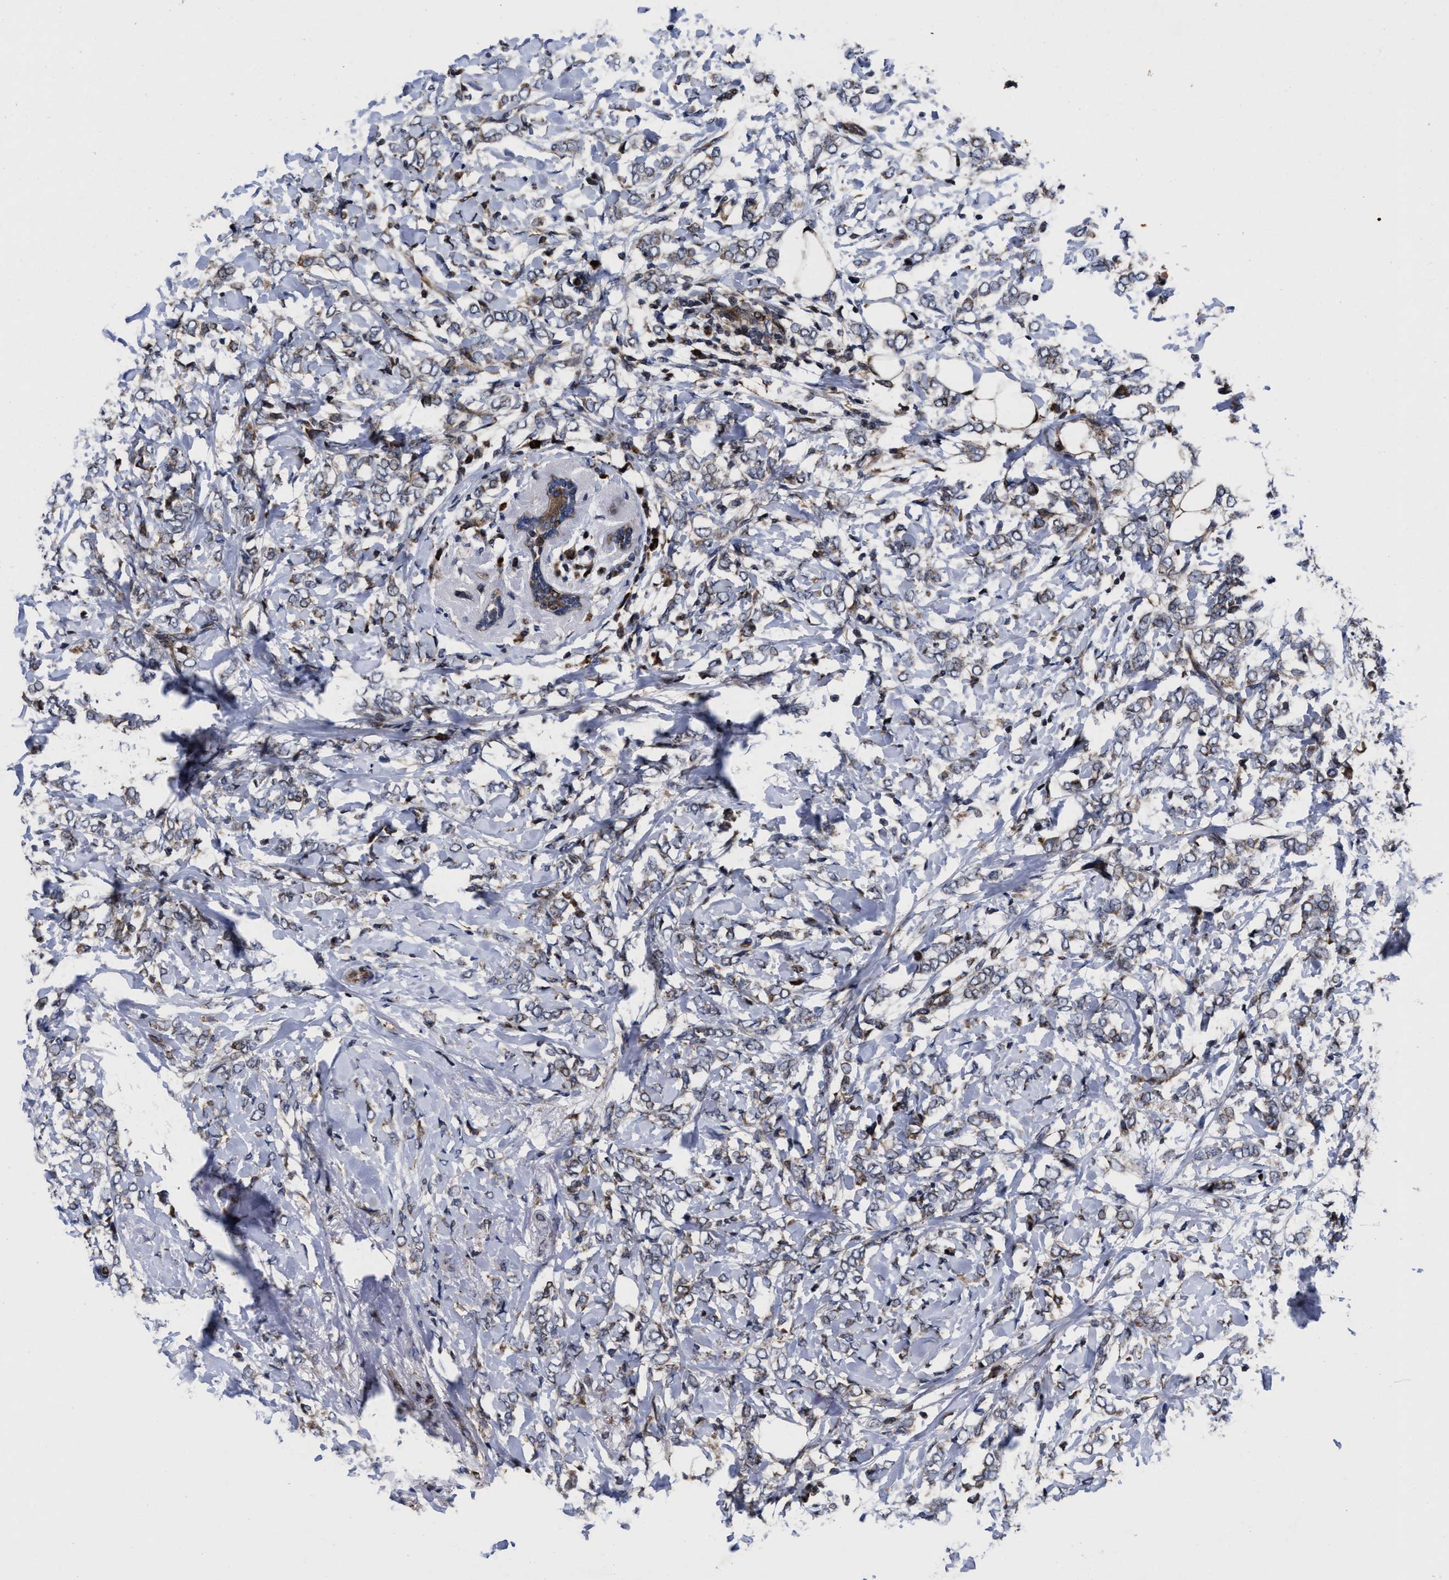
{"staining": {"intensity": "weak", "quantity": ">75%", "location": "cytoplasmic/membranous"}, "tissue": "breast cancer", "cell_type": "Tumor cells", "image_type": "cancer", "snomed": [{"axis": "morphology", "description": "Normal tissue, NOS"}, {"axis": "morphology", "description": "Lobular carcinoma"}, {"axis": "topography", "description": "Breast"}], "caption": "Immunohistochemical staining of lobular carcinoma (breast) demonstrates low levels of weak cytoplasmic/membranous protein expression in approximately >75% of tumor cells. The staining is performed using DAB brown chromogen to label protein expression. The nuclei are counter-stained blue using hematoxylin.", "gene": "MRPL50", "patient": {"sex": "female", "age": 47}}